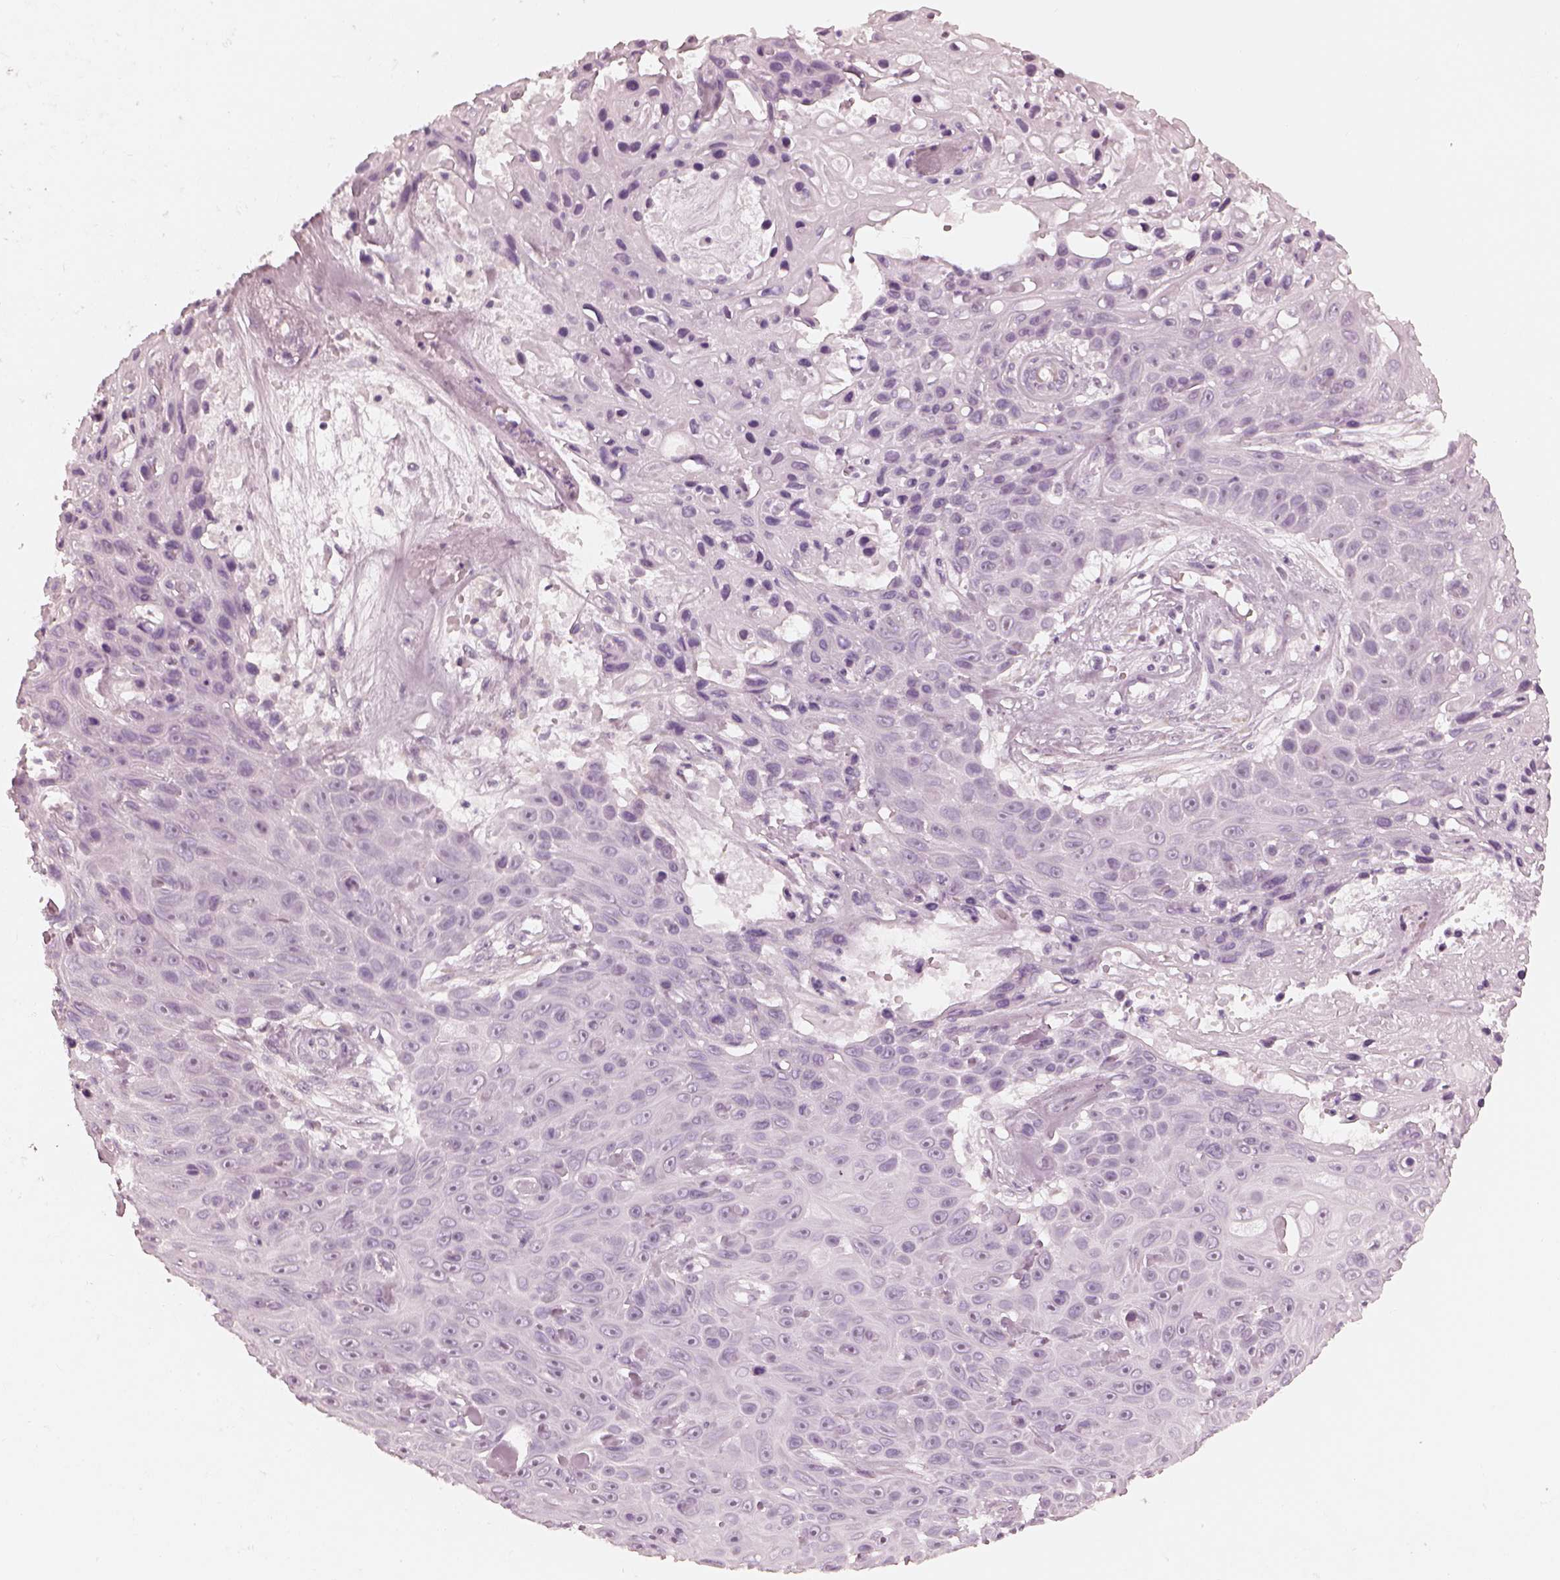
{"staining": {"intensity": "negative", "quantity": "none", "location": "none"}, "tissue": "skin cancer", "cell_type": "Tumor cells", "image_type": "cancer", "snomed": [{"axis": "morphology", "description": "Squamous cell carcinoma, NOS"}, {"axis": "topography", "description": "Skin"}], "caption": "A photomicrograph of human squamous cell carcinoma (skin) is negative for staining in tumor cells.", "gene": "CALR3", "patient": {"sex": "male", "age": 82}}